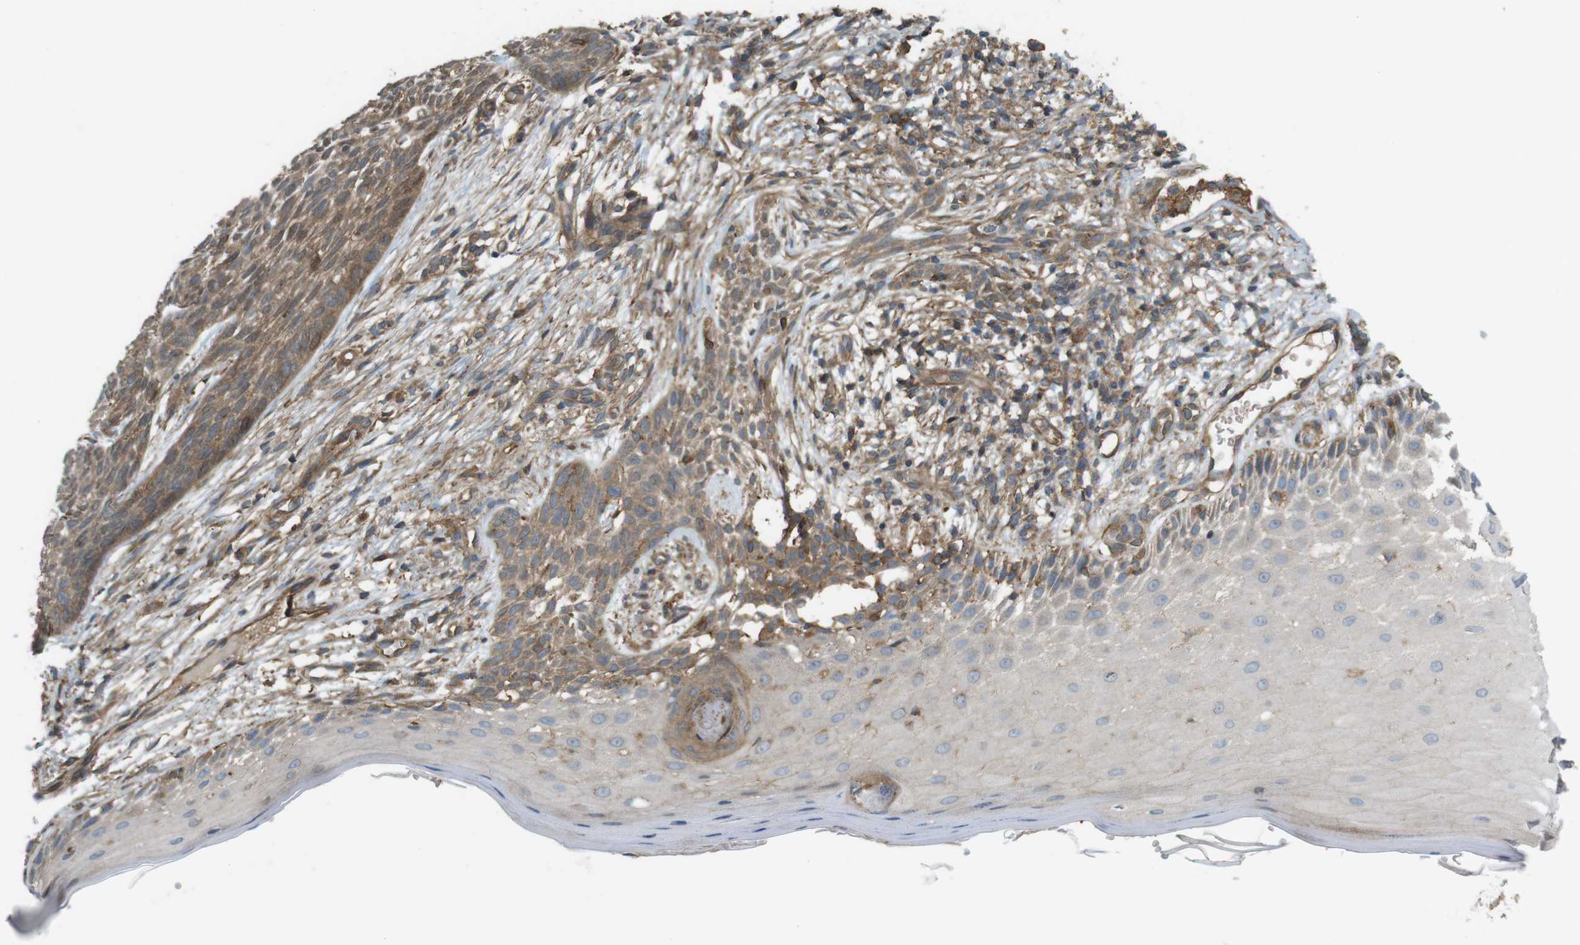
{"staining": {"intensity": "moderate", "quantity": ">75%", "location": "cytoplasmic/membranous"}, "tissue": "skin cancer", "cell_type": "Tumor cells", "image_type": "cancer", "snomed": [{"axis": "morphology", "description": "Basal cell carcinoma"}, {"axis": "topography", "description": "Skin"}], "caption": "About >75% of tumor cells in human skin cancer display moderate cytoplasmic/membranous protein staining as visualized by brown immunohistochemical staining.", "gene": "DDAH2", "patient": {"sex": "female", "age": 59}}